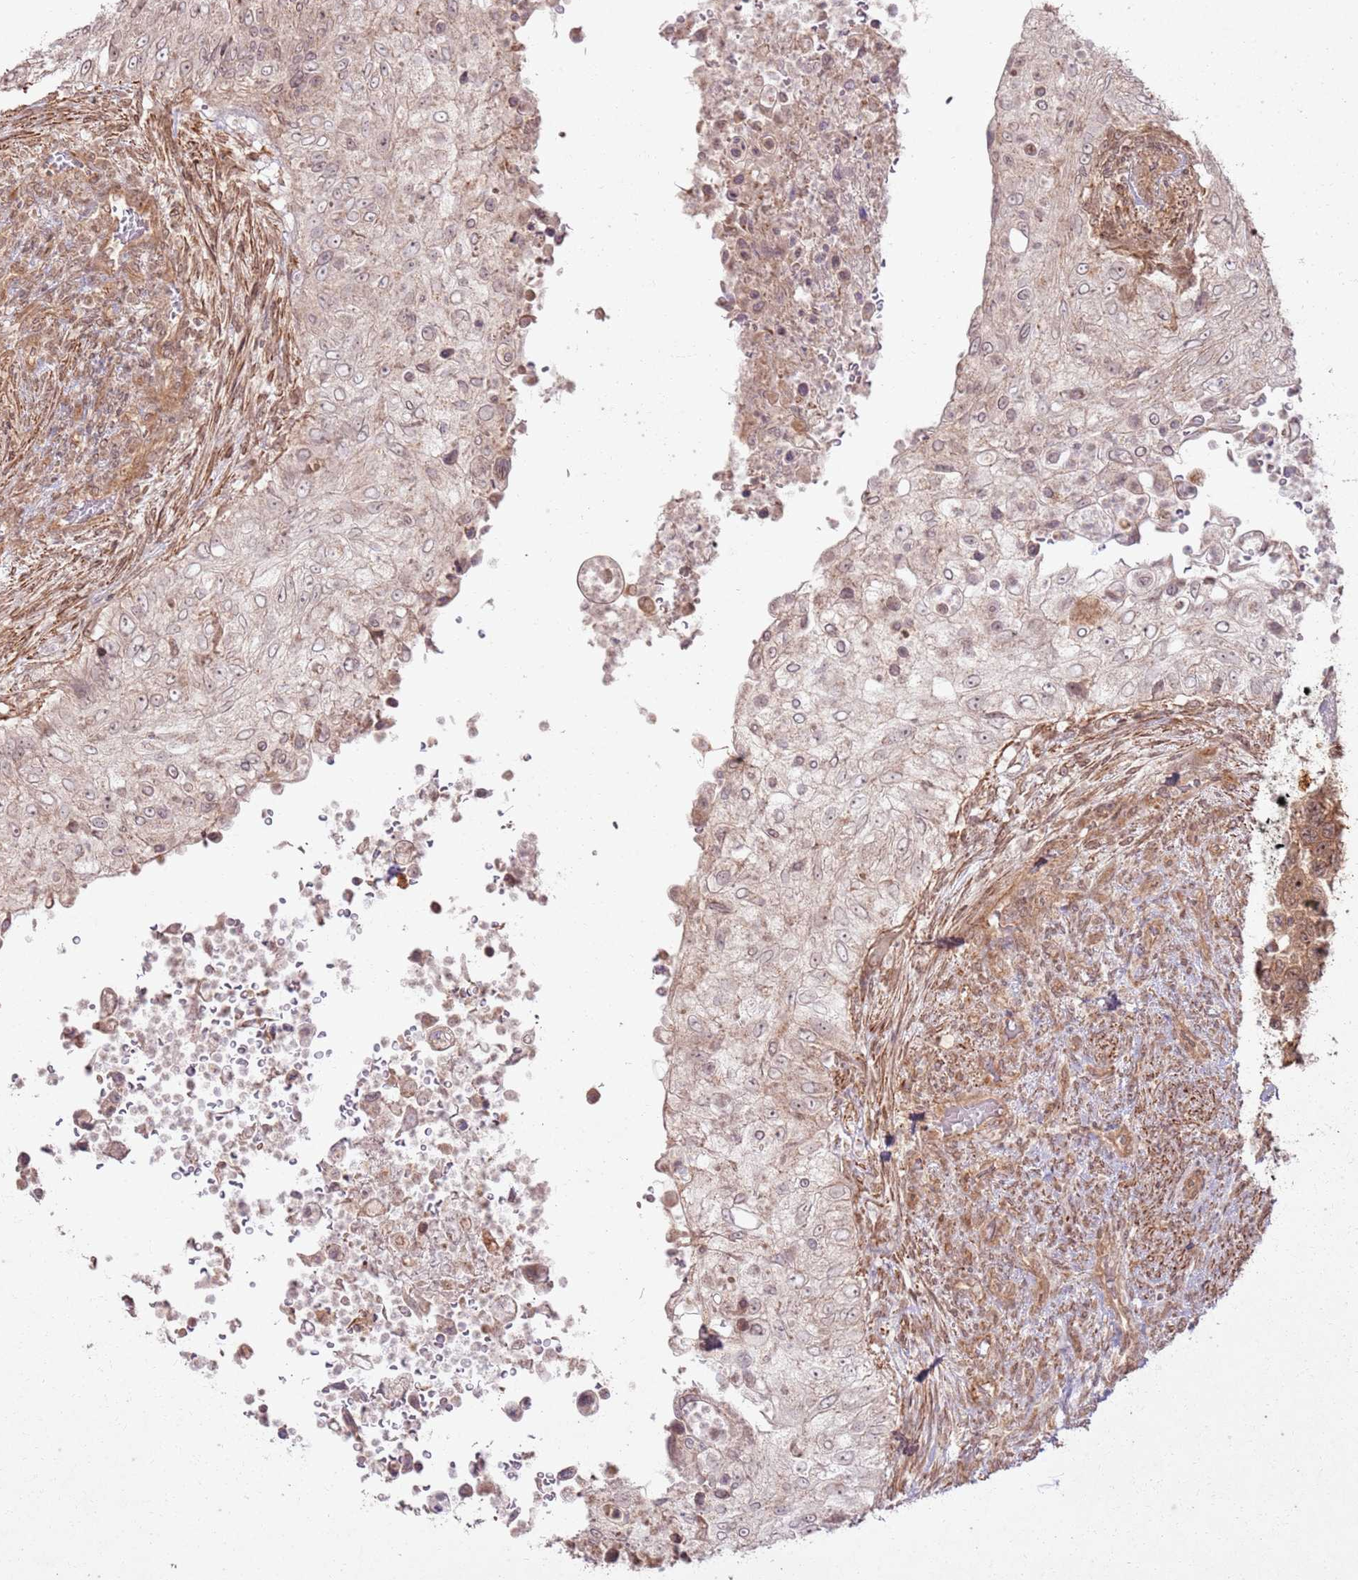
{"staining": {"intensity": "weak", "quantity": ">75%", "location": "nuclear"}, "tissue": "urothelial cancer", "cell_type": "Tumor cells", "image_type": "cancer", "snomed": [{"axis": "morphology", "description": "Urothelial carcinoma, High grade"}, {"axis": "topography", "description": "Urinary bladder"}], "caption": "Weak nuclear positivity is appreciated in about >75% of tumor cells in urothelial cancer.", "gene": "ZNF623", "patient": {"sex": "female", "age": 60}}